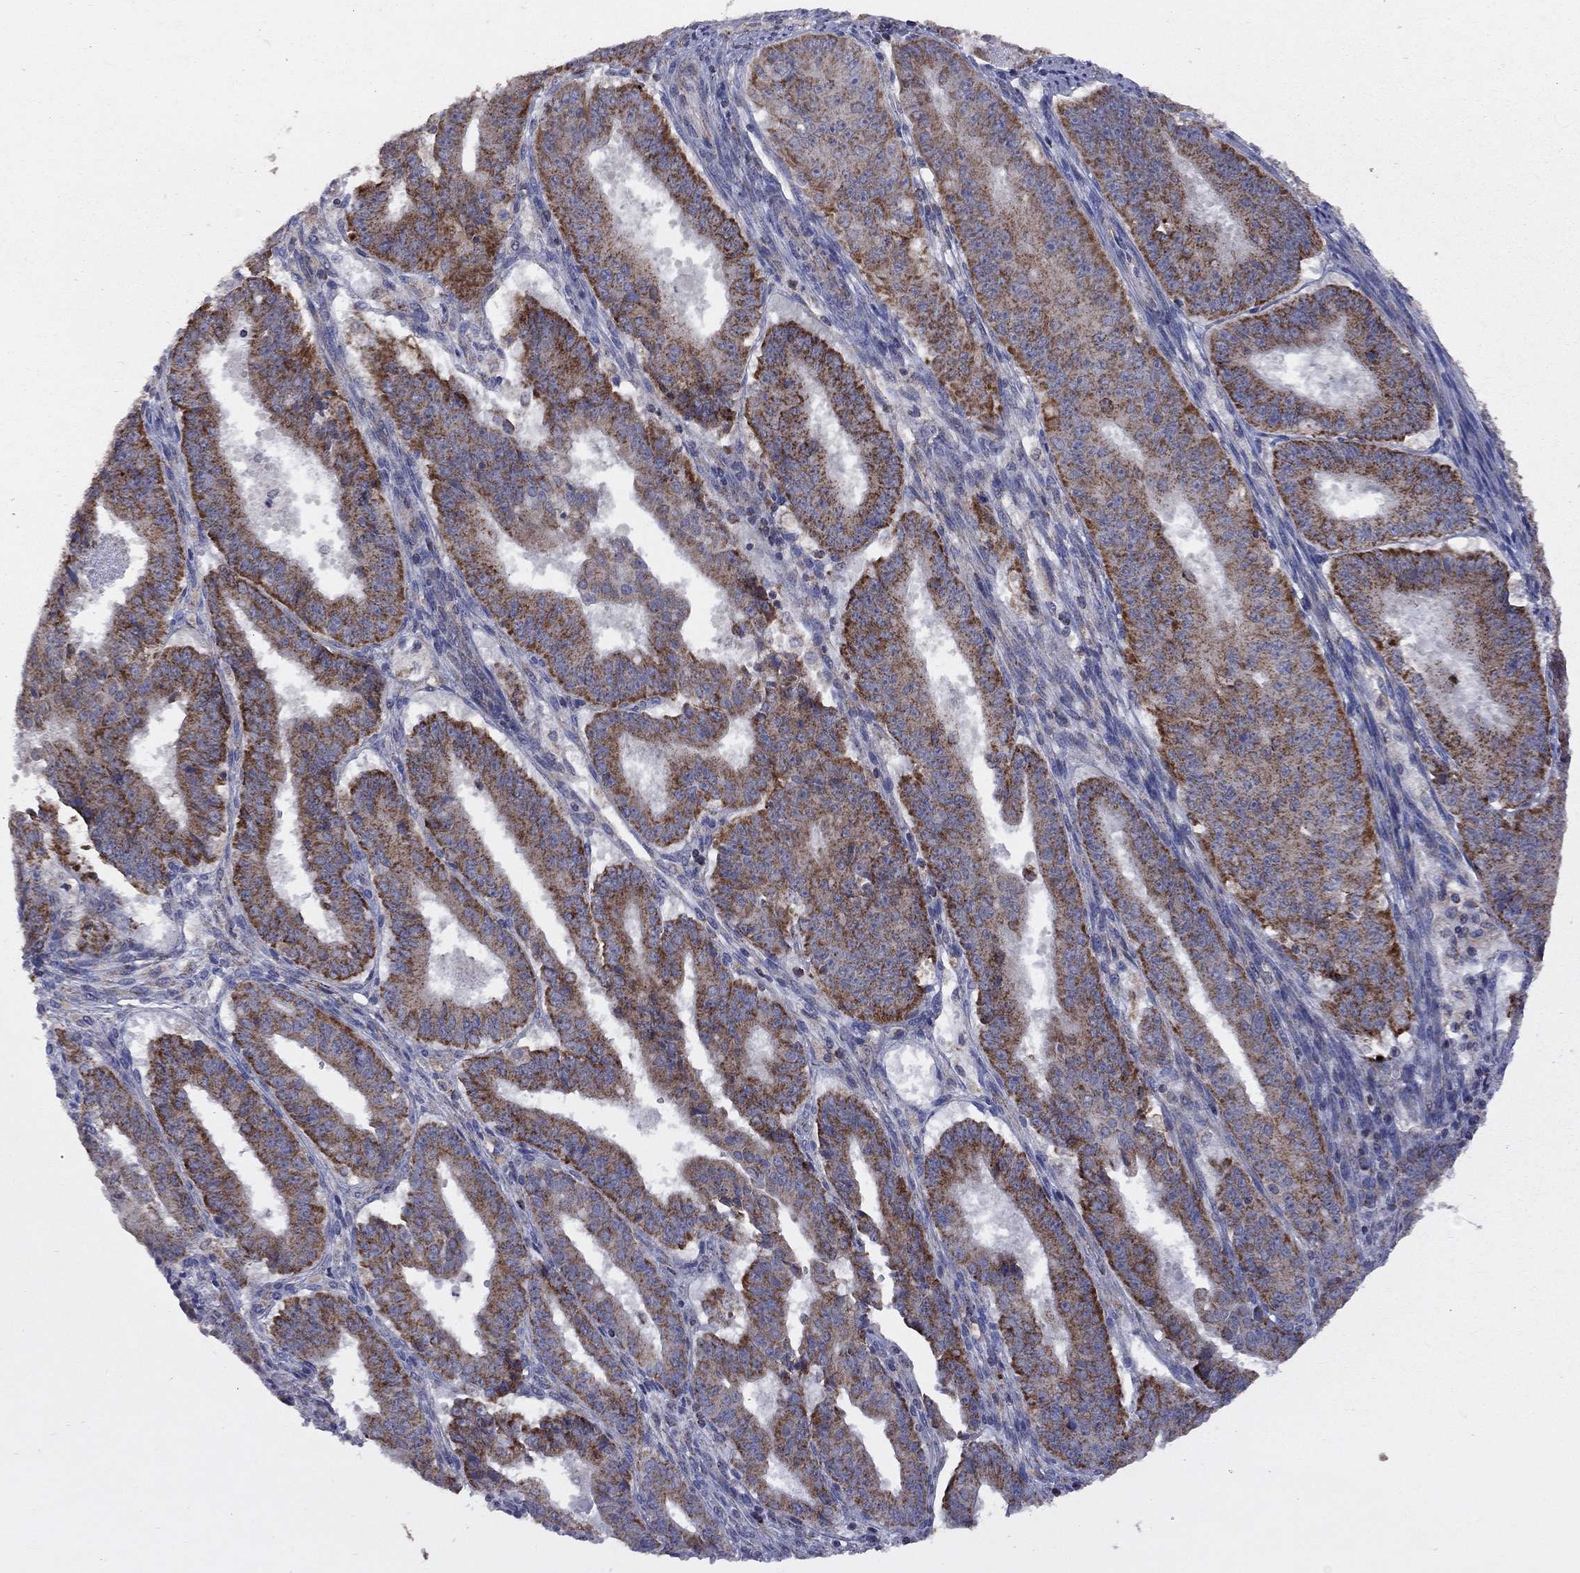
{"staining": {"intensity": "strong", "quantity": "25%-75%", "location": "cytoplasmic/membranous"}, "tissue": "ovarian cancer", "cell_type": "Tumor cells", "image_type": "cancer", "snomed": [{"axis": "morphology", "description": "Carcinoma, endometroid"}, {"axis": "topography", "description": "Ovary"}], "caption": "Immunohistochemistry image of neoplastic tissue: human ovarian cancer stained using IHC displays high levels of strong protein expression localized specifically in the cytoplasmic/membranous of tumor cells, appearing as a cytoplasmic/membranous brown color.", "gene": "NDUFB1", "patient": {"sex": "female", "age": 42}}